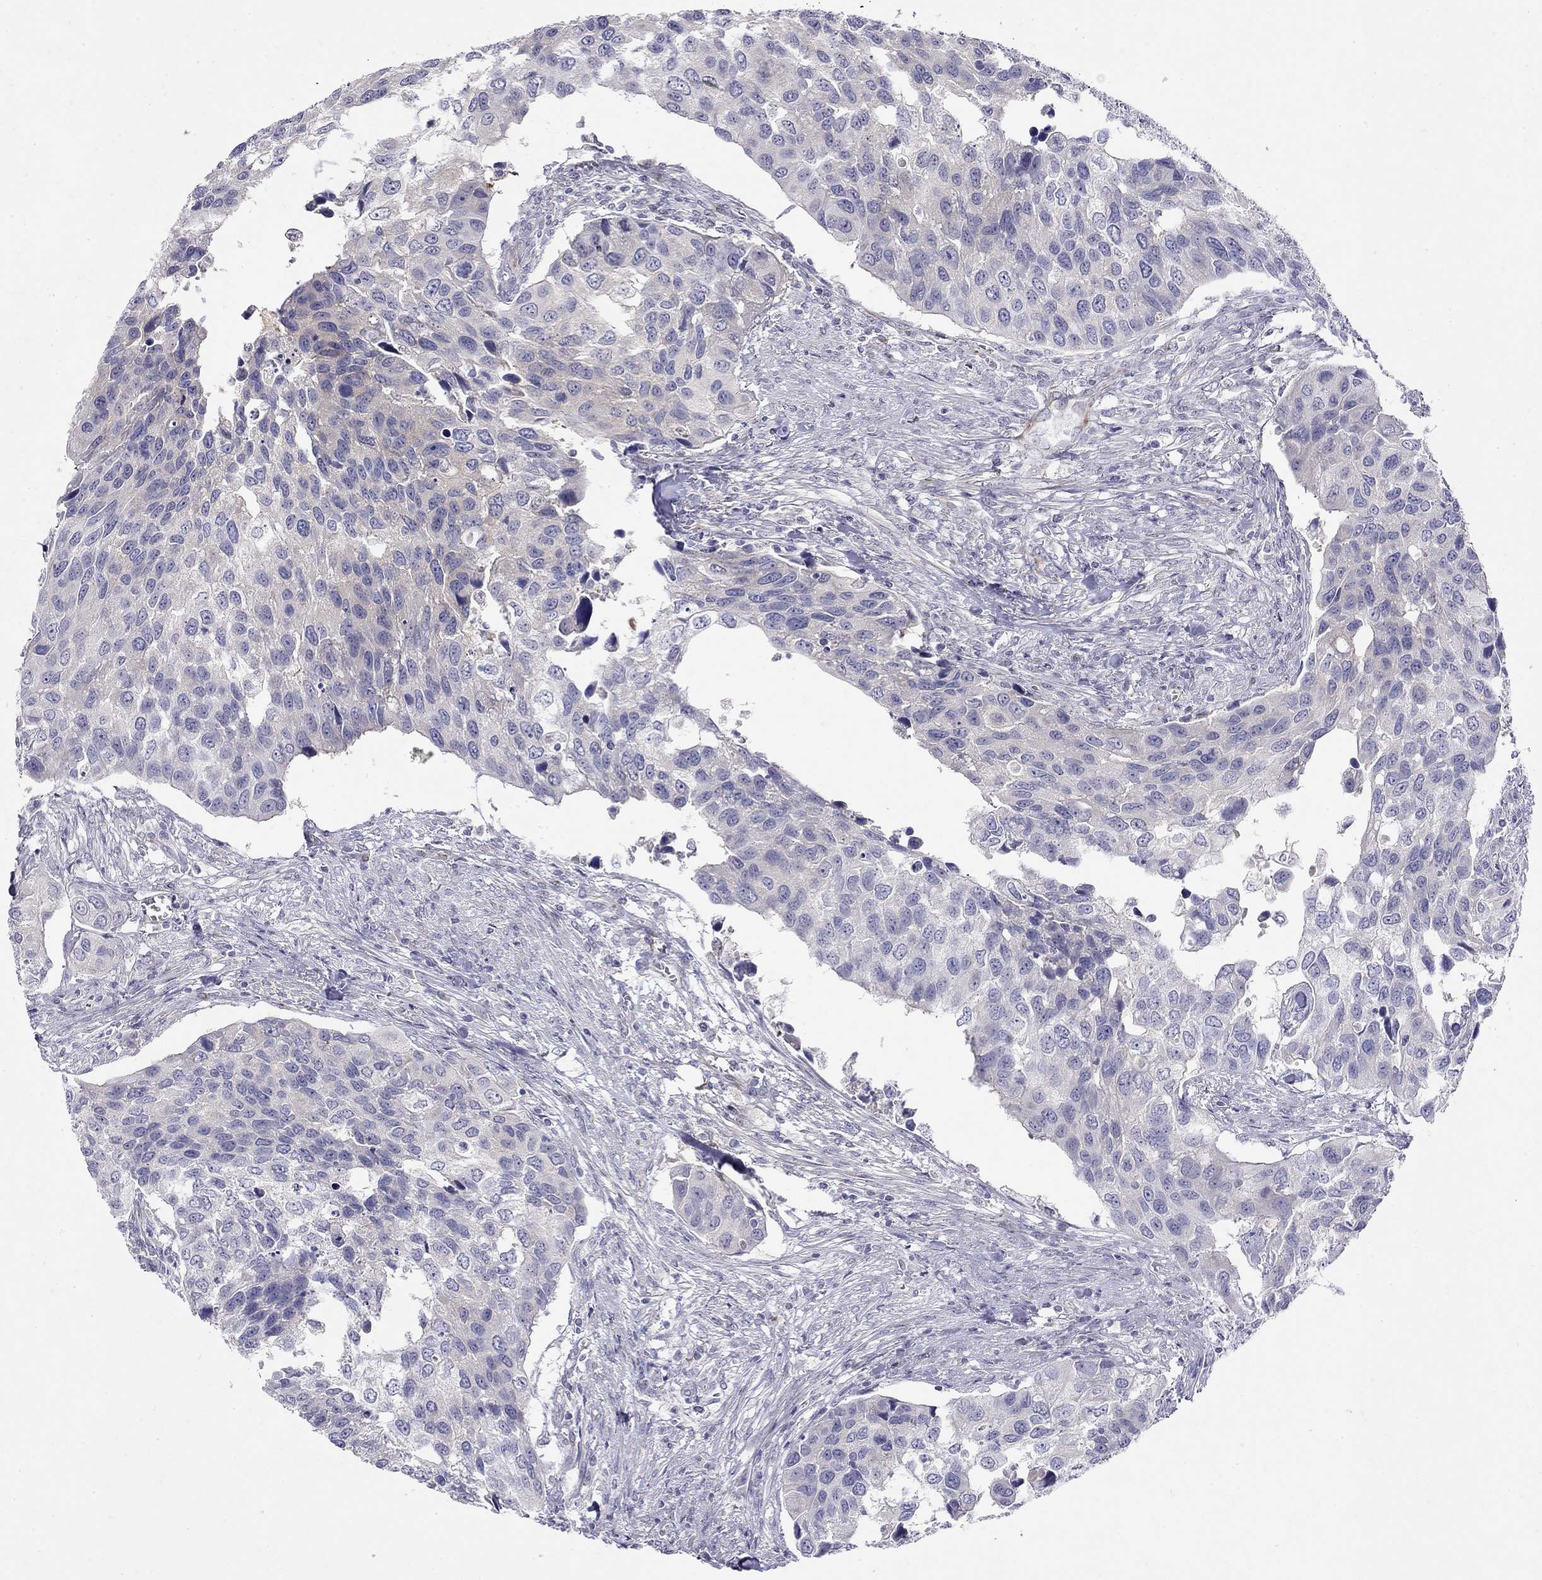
{"staining": {"intensity": "negative", "quantity": "none", "location": "none"}, "tissue": "urothelial cancer", "cell_type": "Tumor cells", "image_type": "cancer", "snomed": [{"axis": "morphology", "description": "Urothelial carcinoma, High grade"}, {"axis": "topography", "description": "Urinary bladder"}], "caption": "Immunohistochemical staining of human high-grade urothelial carcinoma displays no significant expression in tumor cells.", "gene": "RTL1", "patient": {"sex": "male", "age": 60}}